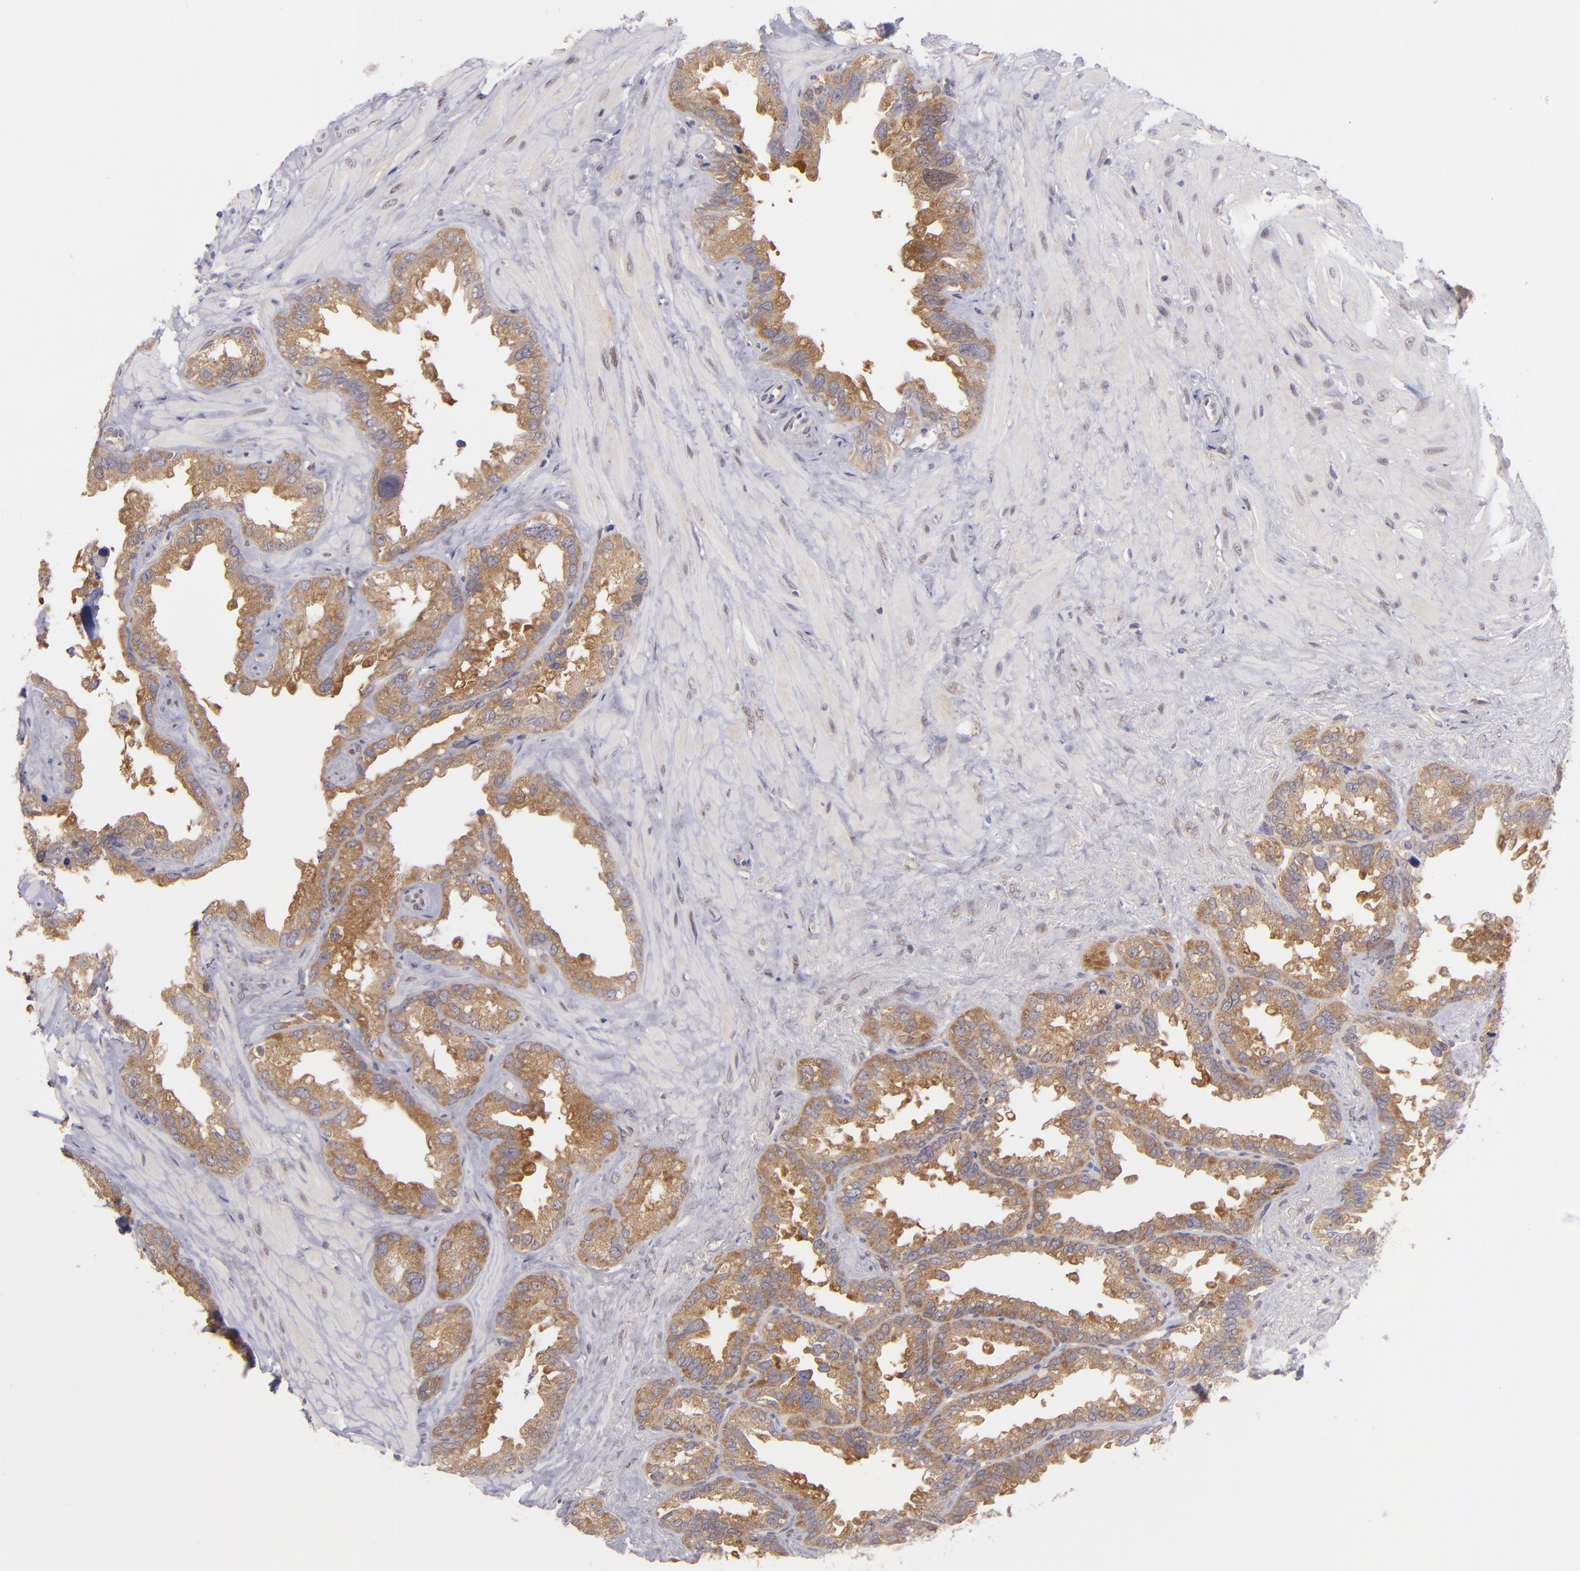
{"staining": {"intensity": "strong", "quantity": ">75%", "location": "cytoplasmic/membranous"}, "tissue": "seminal vesicle", "cell_type": "Glandular cells", "image_type": "normal", "snomed": [{"axis": "morphology", "description": "Normal tissue, NOS"}, {"axis": "topography", "description": "Prostate"}, {"axis": "topography", "description": "Seminal veicle"}], "caption": "An immunohistochemistry (IHC) histopathology image of unremarkable tissue is shown. Protein staining in brown labels strong cytoplasmic/membranous positivity in seminal vesicle within glandular cells.", "gene": "PTPN13", "patient": {"sex": "male", "age": 63}}